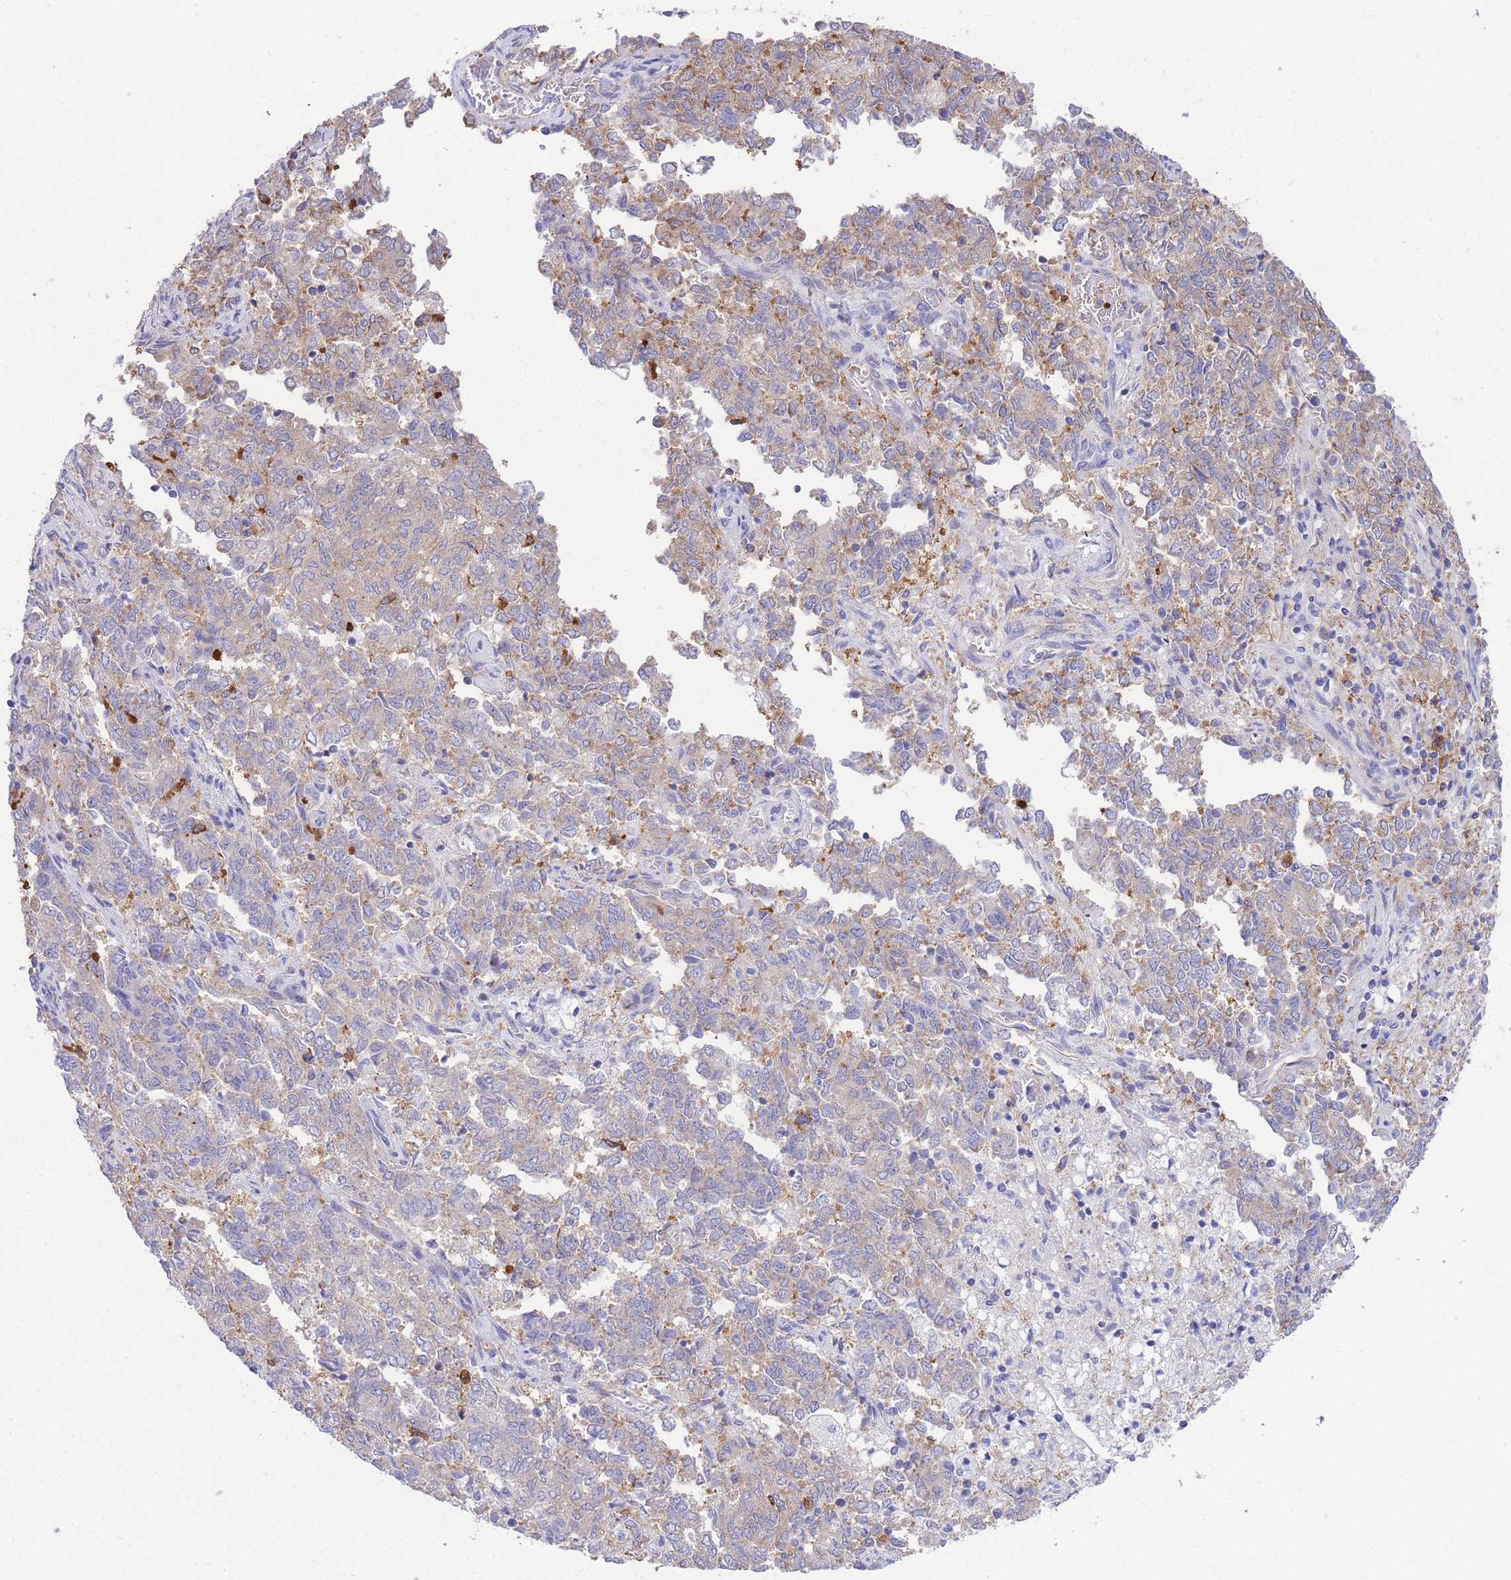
{"staining": {"intensity": "weak", "quantity": "25%-75%", "location": "cytoplasmic/membranous"}, "tissue": "endometrial cancer", "cell_type": "Tumor cells", "image_type": "cancer", "snomed": [{"axis": "morphology", "description": "Adenocarcinoma, NOS"}, {"axis": "topography", "description": "Endometrium"}], "caption": "Brown immunohistochemical staining in human endometrial cancer (adenocarcinoma) exhibits weak cytoplasmic/membranous expression in approximately 25%-75% of tumor cells.", "gene": "NAMPT", "patient": {"sex": "female", "age": 80}}